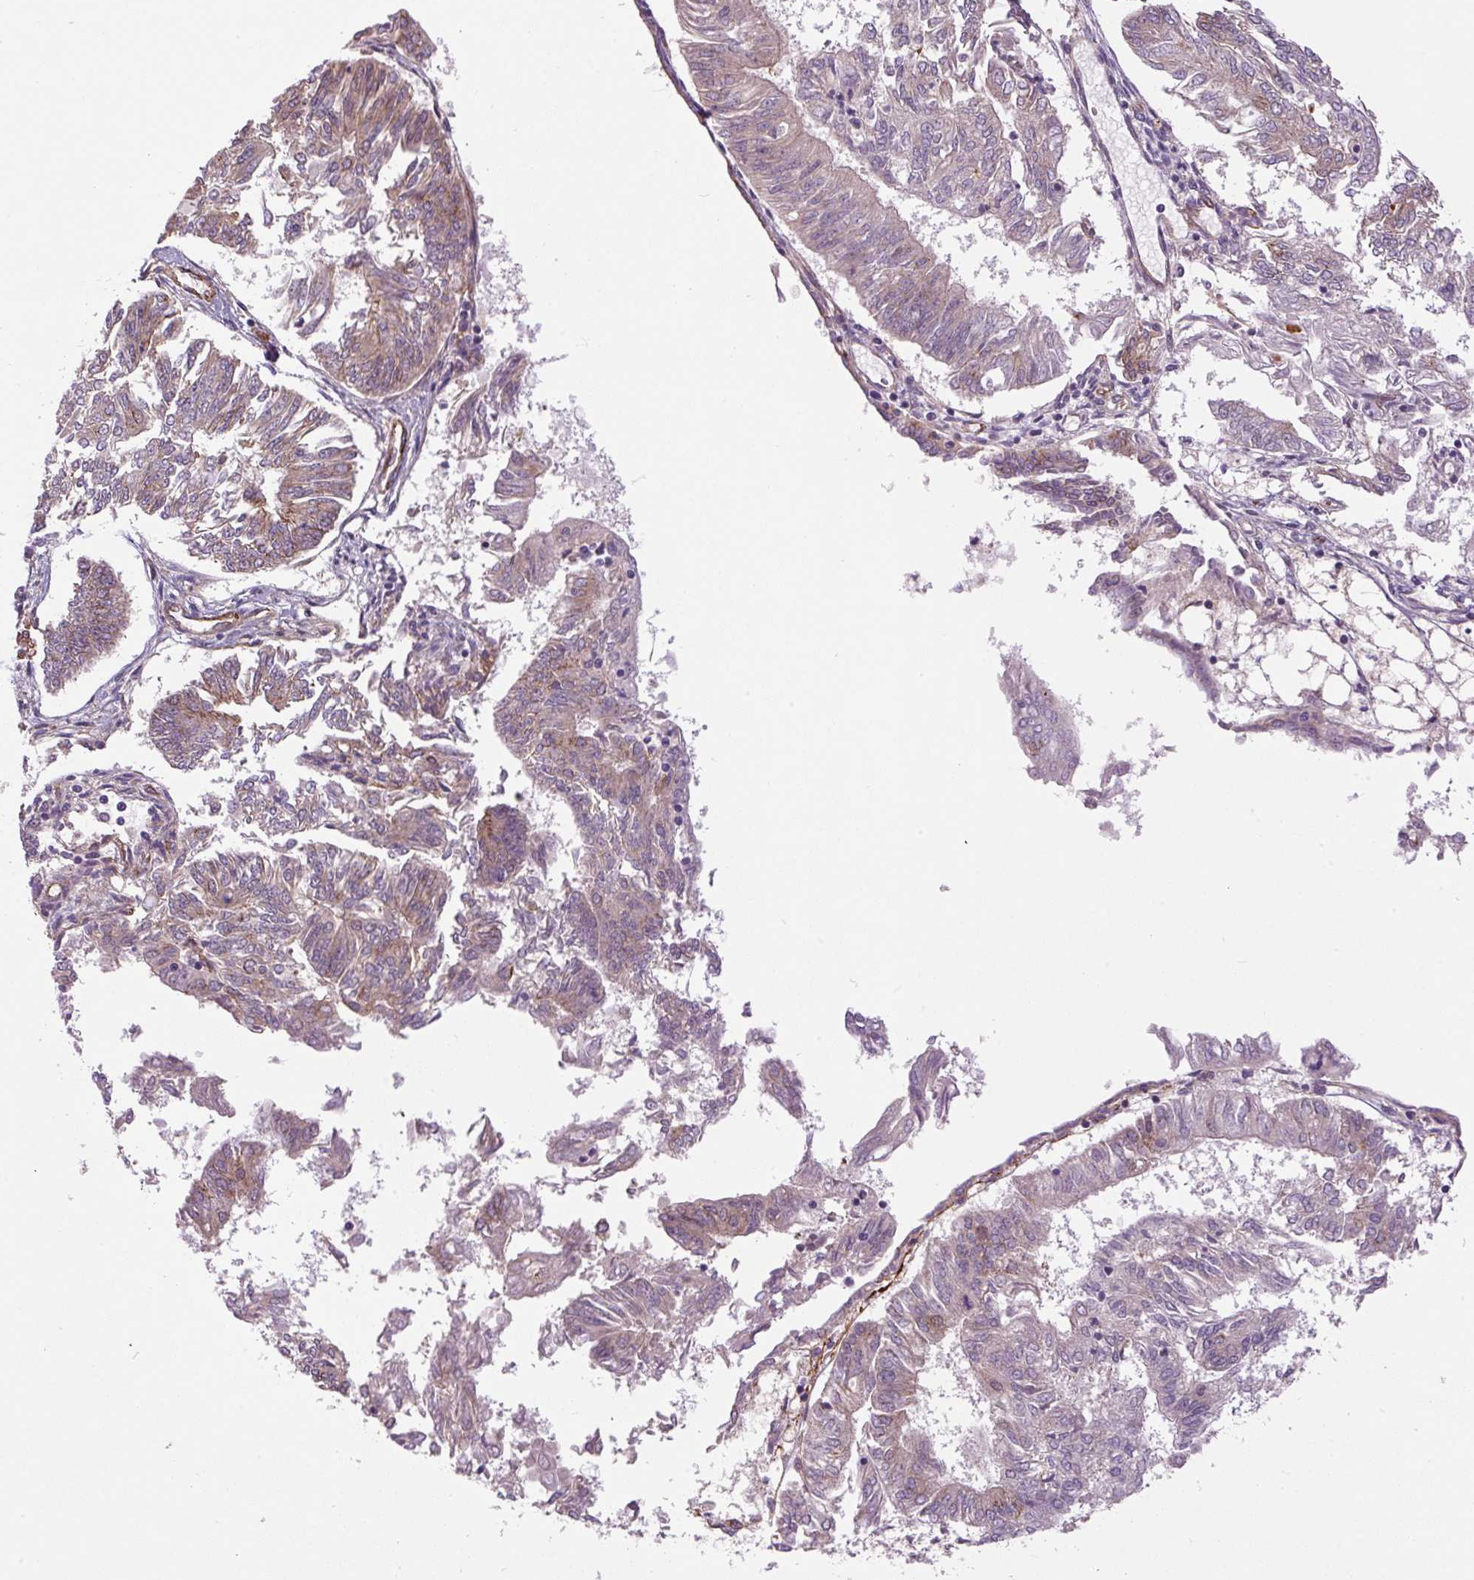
{"staining": {"intensity": "weak", "quantity": "25%-75%", "location": "cytoplasmic/membranous"}, "tissue": "endometrial cancer", "cell_type": "Tumor cells", "image_type": "cancer", "snomed": [{"axis": "morphology", "description": "Adenocarcinoma, NOS"}, {"axis": "topography", "description": "Endometrium"}], "caption": "Protein expression analysis of endometrial cancer (adenocarcinoma) demonstrates weak cytoplasmic/membranous staining in about 25%-75% of tumor cells.", "gene": "SEPTIN10", "patient": {"sex": "female", "age": 58}}